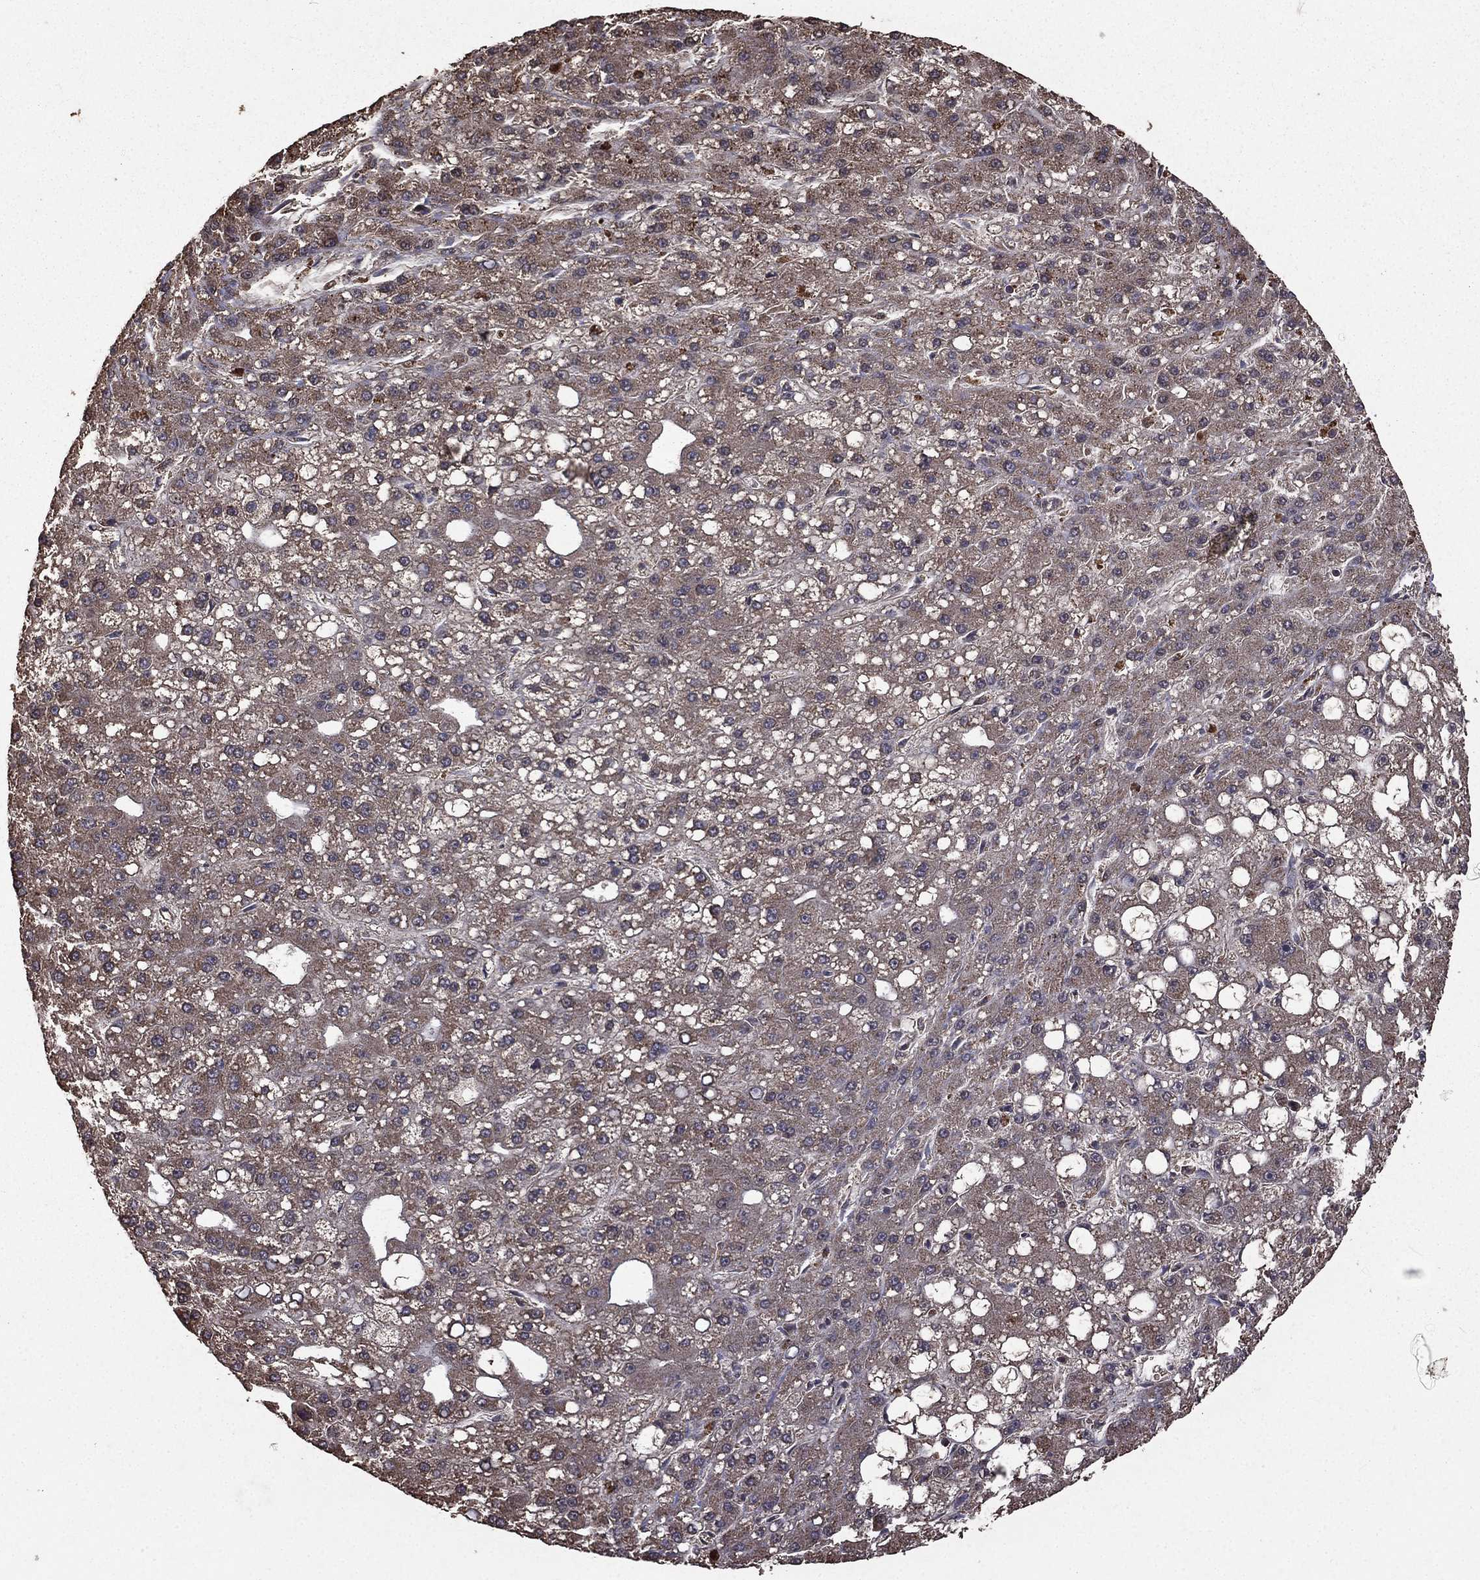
{"staining": {"intensity": "negative", "quantity": "none", "location": "none"}, "tissue": "liver cancer", "cell_type": "Tumor cells", "image_type": "cancer", "snomed": [{"axis": "morphology", "description": "Carcinoma, Hepatocellular, NOS"}, {"axis": "topography", "description": "Liver"}], "caption": "This is a micrograph of IHC staining of liver cancer (hepatocellular carcinoma), which shows no expression in tumor cells.", "gene": "BIRC6", "patient": {"sex": "male", "age": 67}}